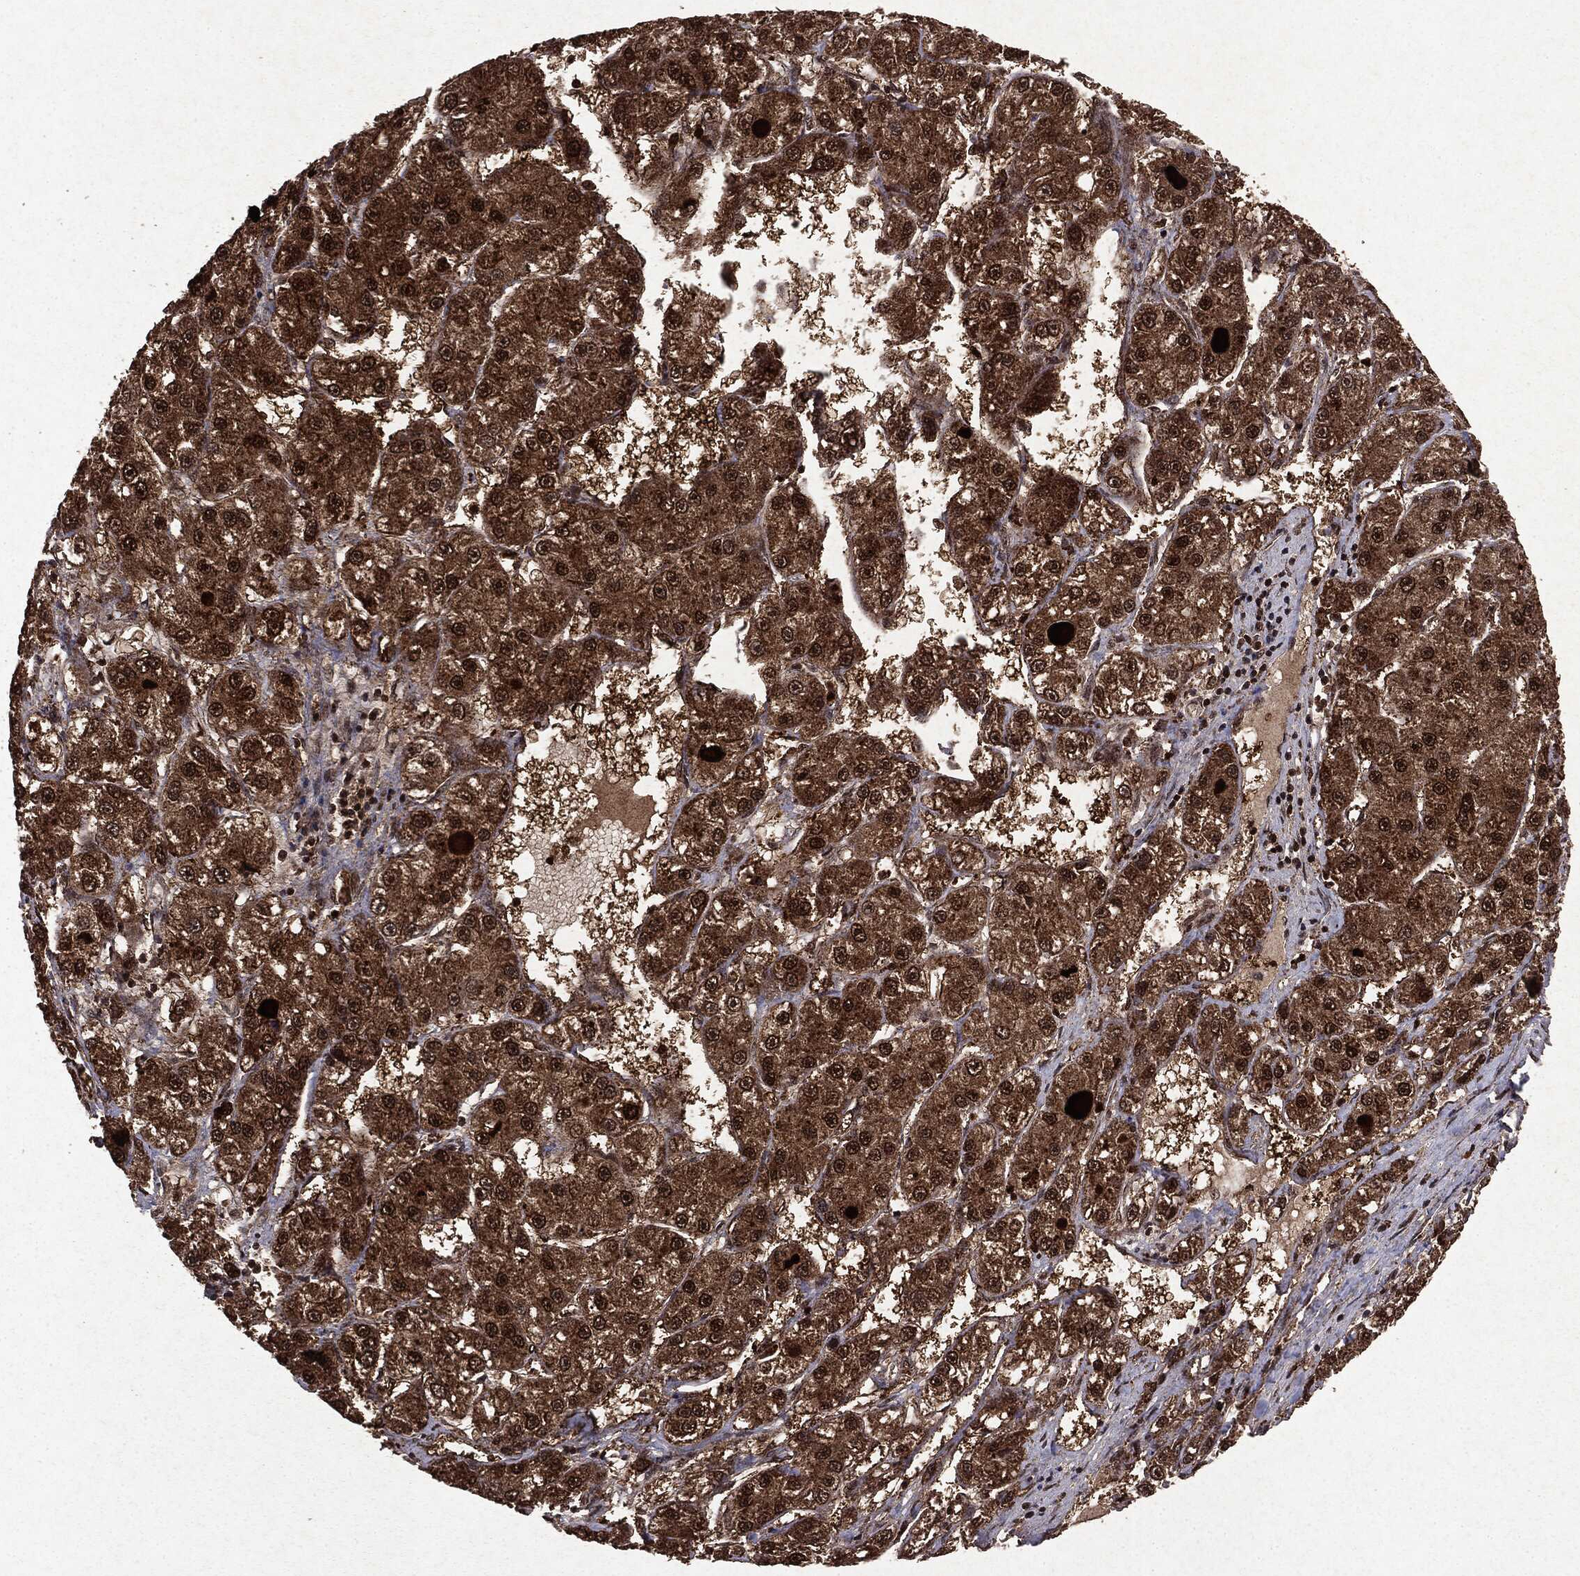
{"staining": {"intensity": "strong", "quantity": ">75%", "location": "cytoplasmic/membranous,nuclear"}, "tissue": "liver cancer", "cell_type": "Tumor cells", "image_type": "cancer", "snomed": [{"axis": "morphology", "description": "Carcinoma, Hepatocellular, NOS"}, {"axis": "topography", "description": "Liver"}], "caption": "Protein staining by immunohistochemistry (IHC) demonstrates strong cytoplasmic/membranous and nuclear positivity in about >75% of tumor cells in liver cancer.", "gene": "PEBP1", "patient": {"sex": "female", "age": 65}}